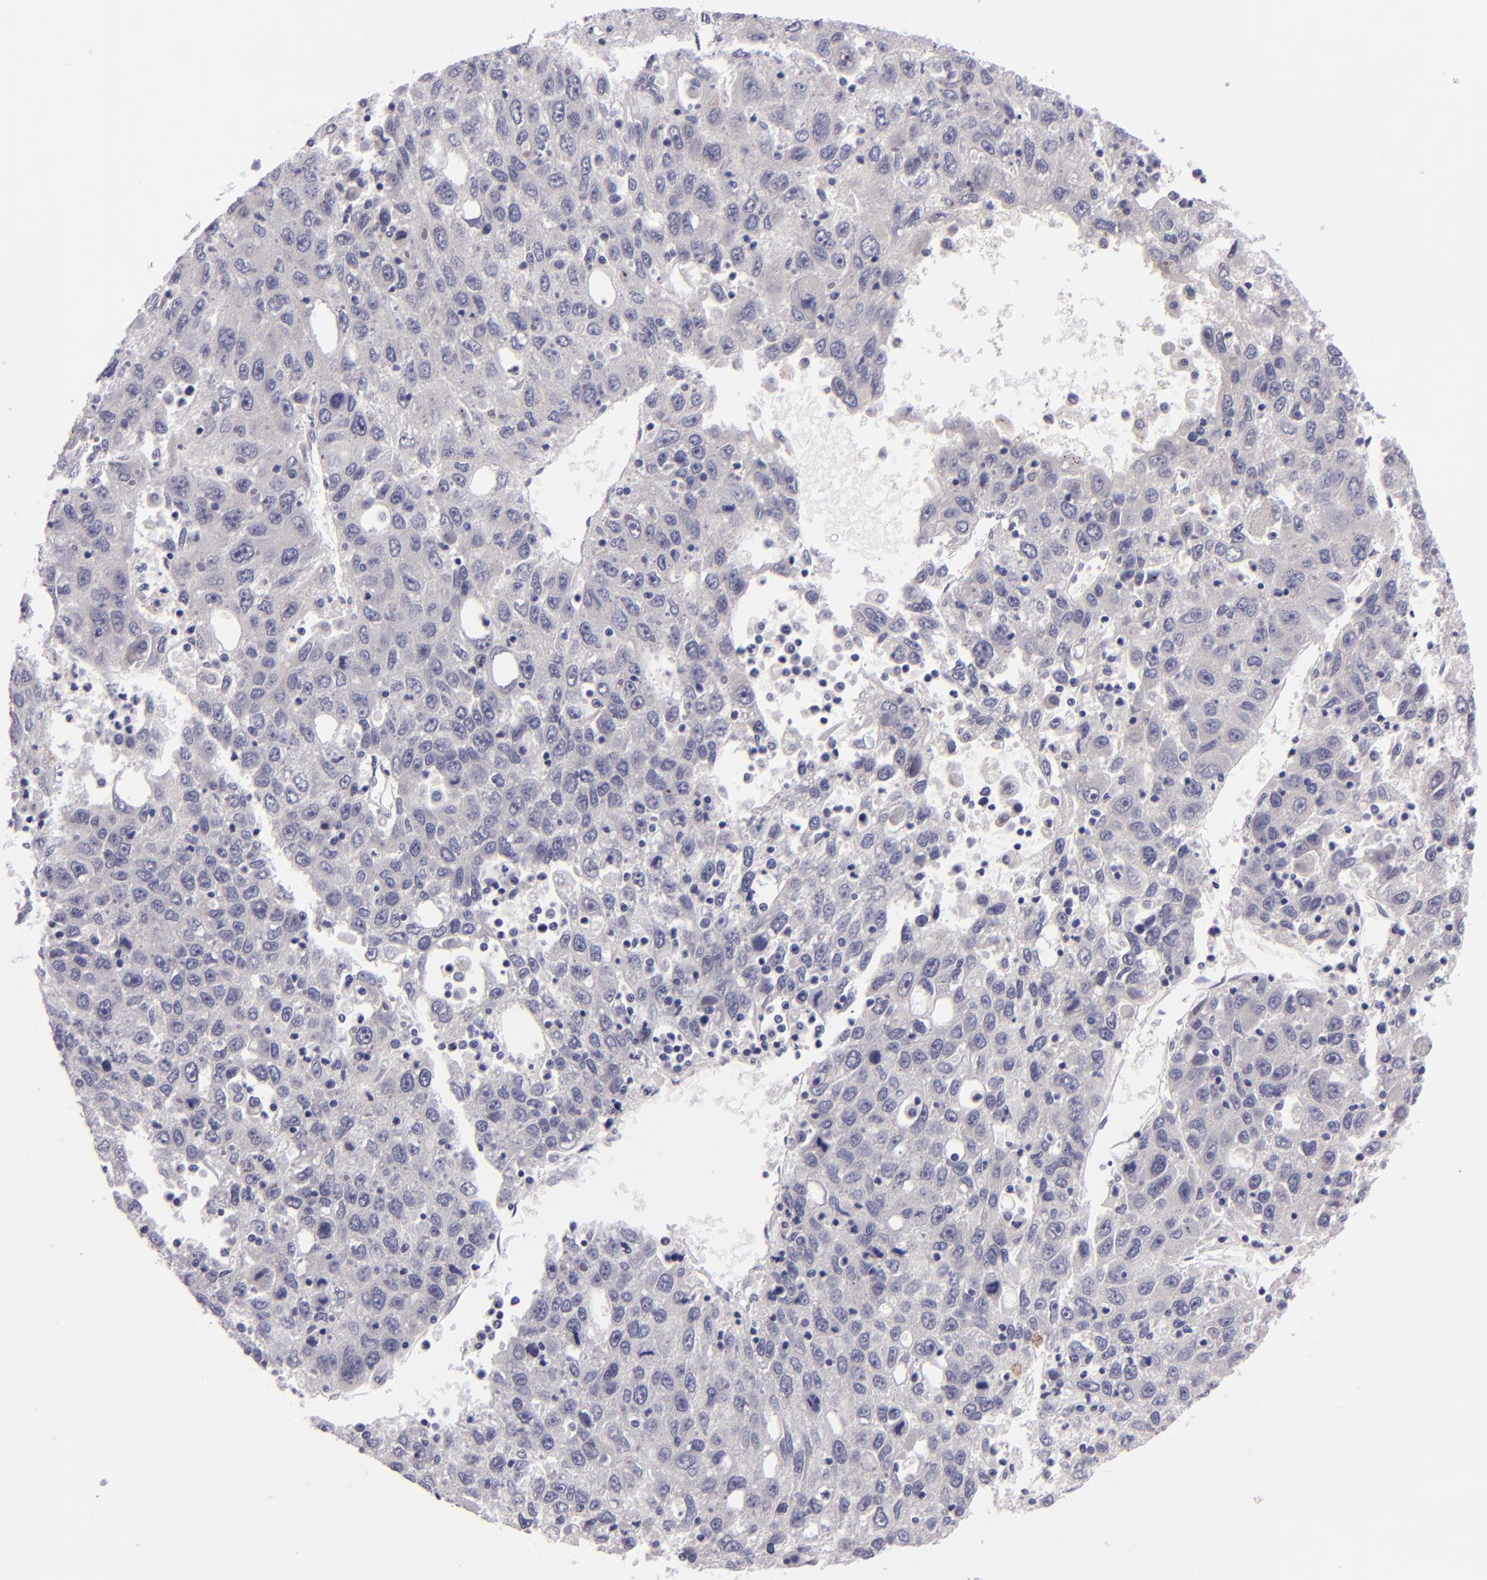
{"staining": {"intensity": "negative", "quantity": "none", "location": "none"}, "tissue": "liver cancer", "cell_type": "Tumor cells", "image_type": "cancer", "snomed": [{"axis": "morphology", "description": "Carcinoma, Hepatocellular, NOS"}, {"axis": "topography", "description": "Liver"}], "caption": "Protein analysis of hepatocellular carcinoma (liver) exhibits no significant expression in tumor cells.", "gene": "MUC5AC", "patient": {"sex": "male", "age": 49}}